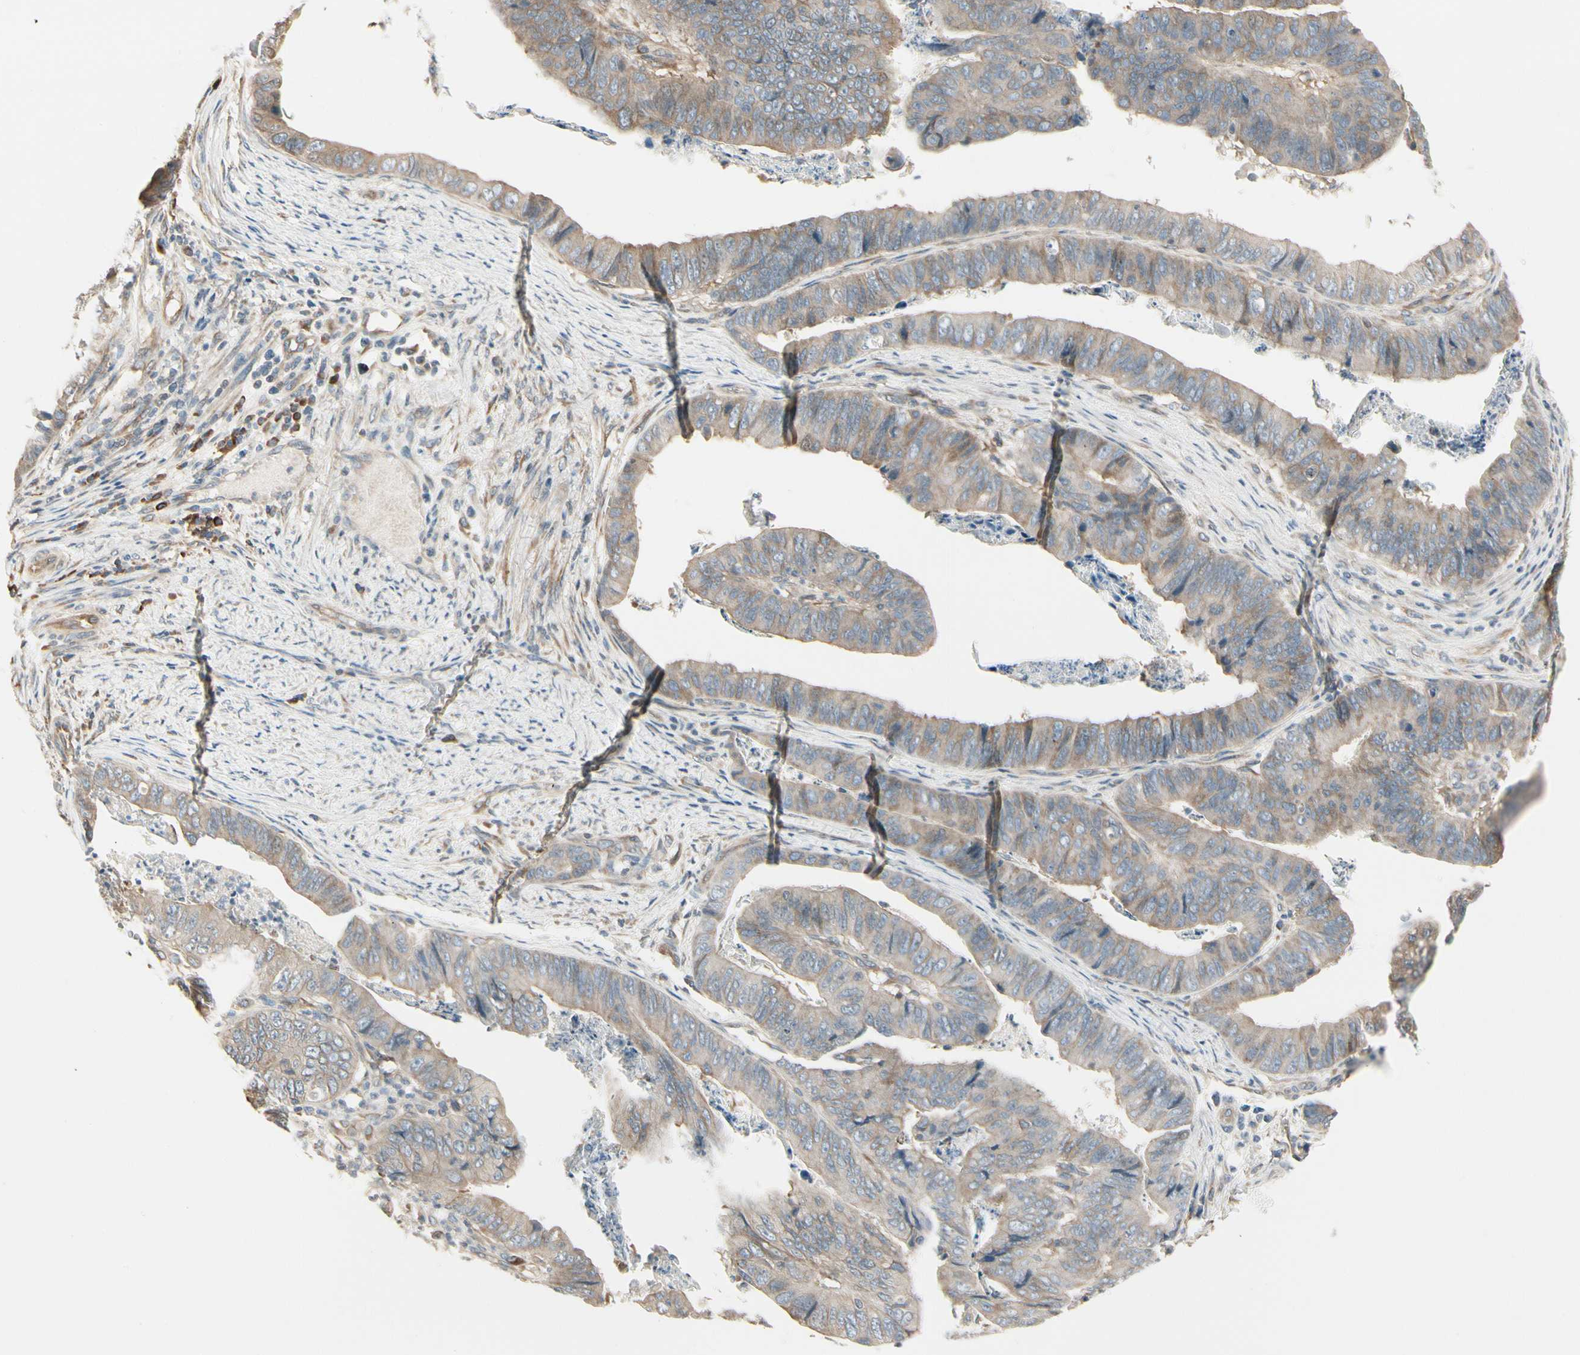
{"staining": {"intensity": "weak", "quantity": ">75%", "location": "cytoplasmic/membranous"}, "tissue": "stomach cancer", "cell_type": "Tumor cells", "image_type": "cancer", "snomed": [{"axis": "morphology", "description": "Adenocarcinoma, NOS"}, {"axis": "topography", "description": "Stomach, lower"}], "caption": "Immunohistochemical staining of human stomach cancer shows low levels of weak cytoplasmic/membranous expression in approximately >75% of tumor cells. (Brightfield microscopy of DAB IHC at high magnification).", "gene": "NUCB2", "patient": {"sex": "male", "age": 77}}